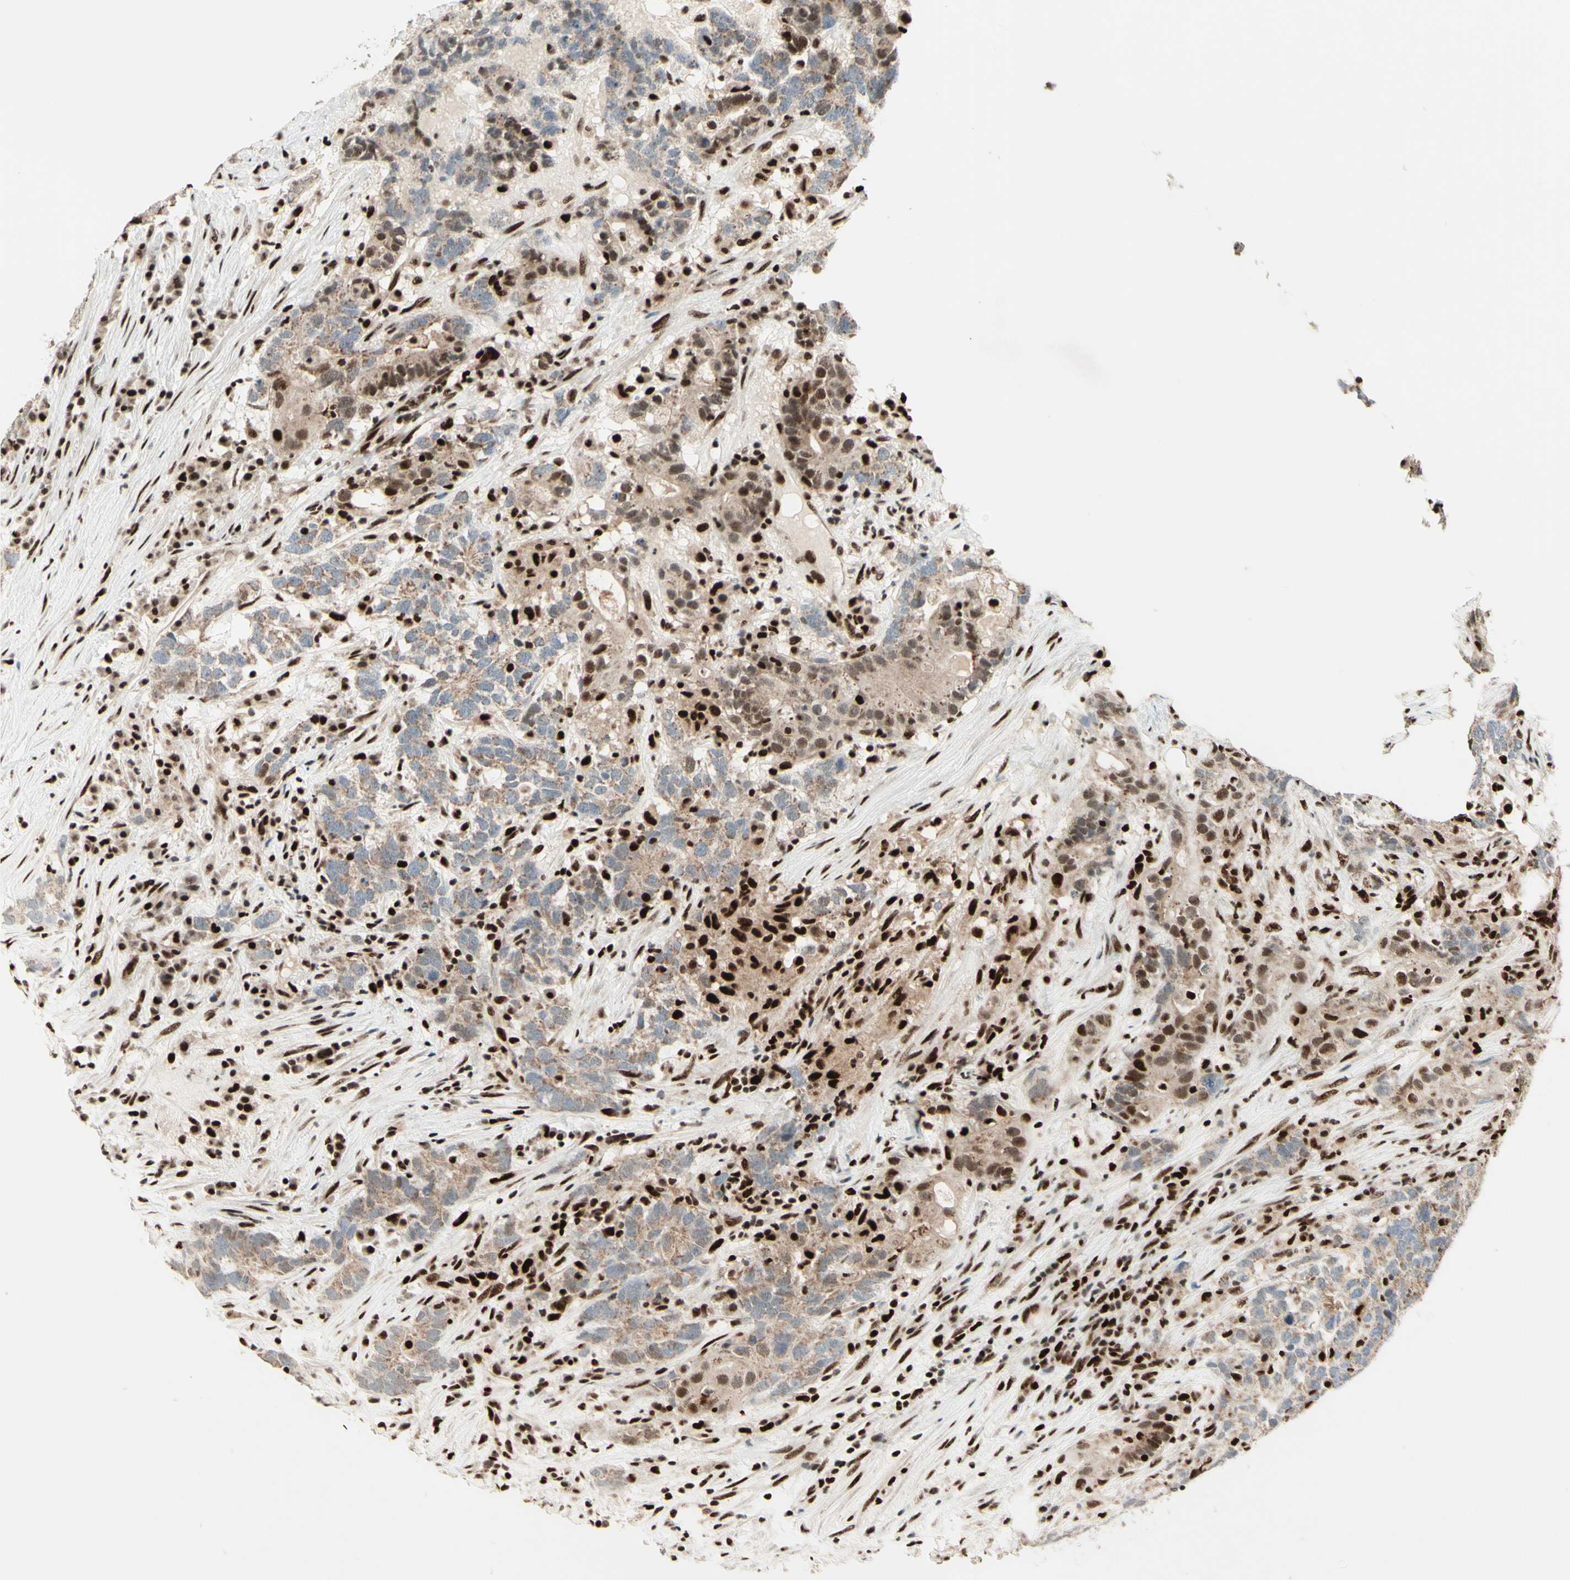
{"staining": {"intensity": "weak", "quantity": ">75%", "location": "cytoplasmic/membranous"}, "tissue": "testis cancer", "cell_type": "Tumor cells", "image_type": "cancer", "snomed": [{"axis": "morphology", "description": "Carcinoma, Embryonal, NOS"}, {"axis": "topography", "description": "Testis"}], "caption": "The immunohistochemical stain highlights weak cytoplasmic/membranous expression in tumor cells of testis cancer tissue. (IHC, brightfield microscopy, high magnification).", "gene": "NR3C1", "patient": {"sex": "male", "age": 26}}